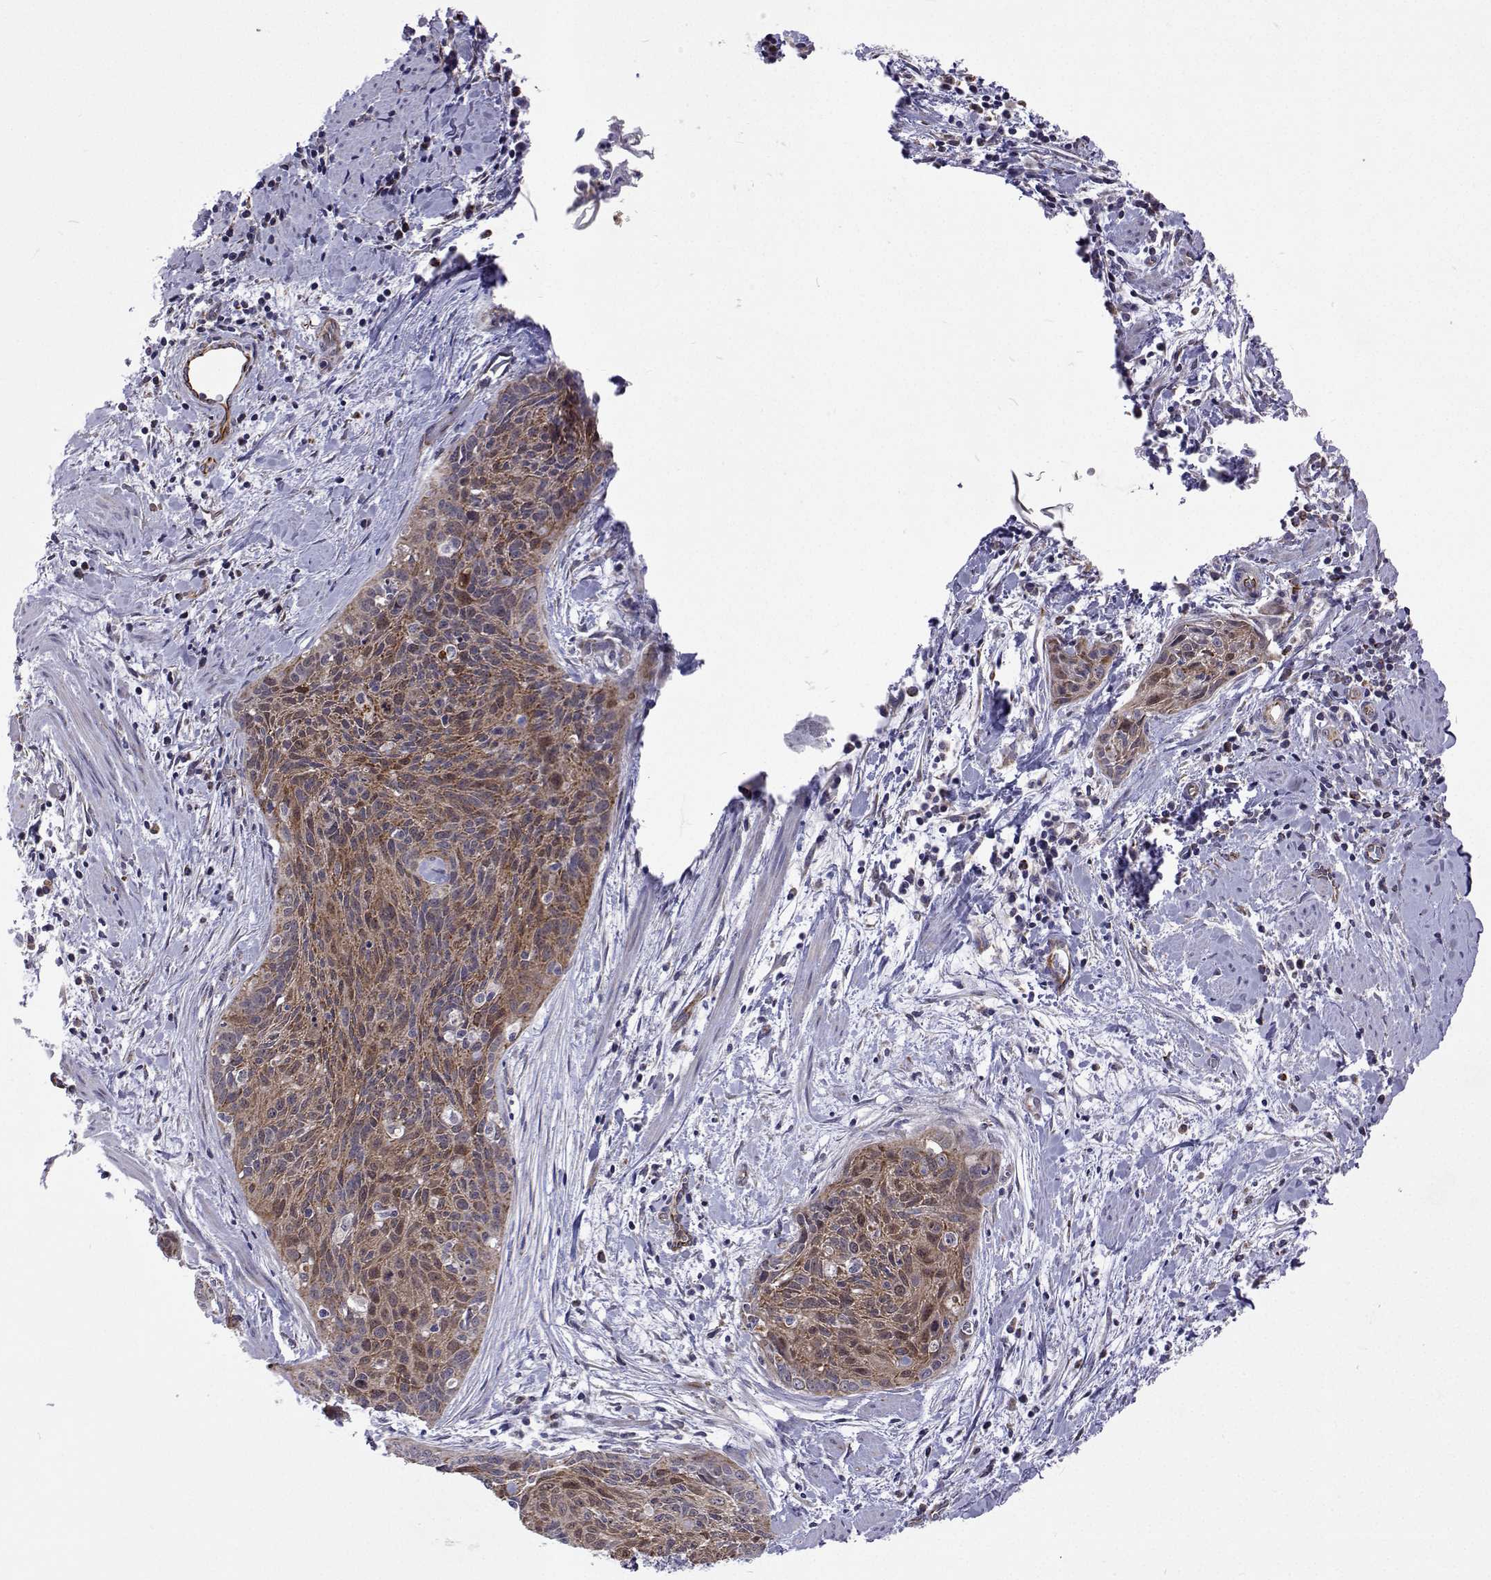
{"staining": {"intensity": "moderate", "quantity": ">75%", "location": "cytoplasmic/membranous"}, "tissue": "cervical cancer", "cell_type": "Tumor cells", "image_type": "cancer", "snomed": [{"axis": "morphology", "description": "Squamous cell carcinoma, NOS"}, {"axis": "topography", "description": "Cervix"}], "caption": "Moderate cytoplasmic/membranous protein expression is present in about >75% of tumor cells in cervical cancer (squamous cell carcinoma). The staining was performed using DAB, with brown indicating positive protein expression. Nuclei are stained blue with hematoxylin.", "gene": "DHTKD1", "patient": {"sex": "female", "age": 55}}